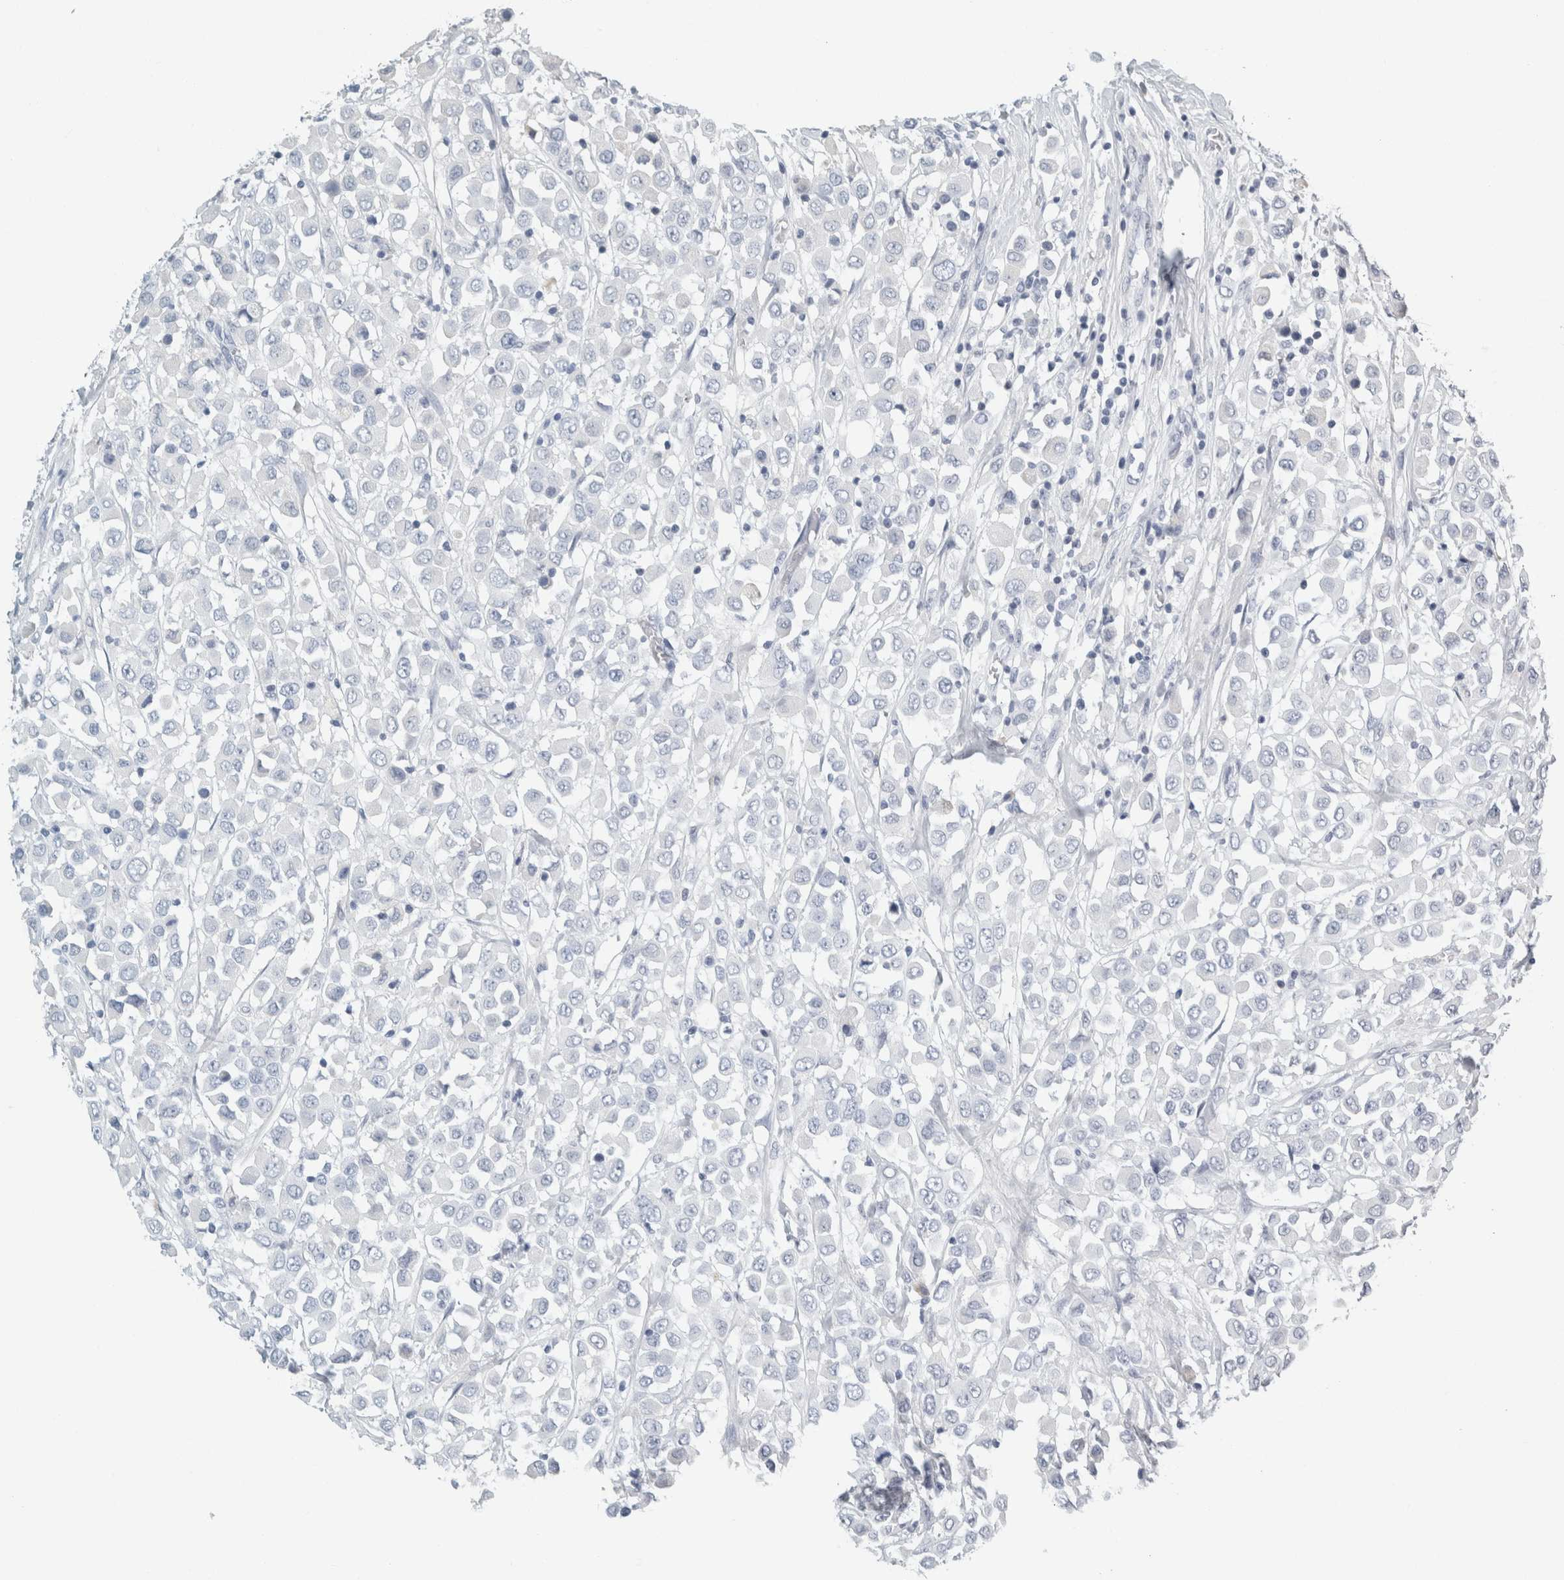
{"staining": {"intensity": "negative", "quantity": "none", "location": "none"}, "tissue": "breast cancer", "cell_type": "Tumor cells", "image_type": "cancer", "snomed": [{"axis": "morphology", "description": "Duct carcinoma"}, {"axis": "topography", "description": "Breast"}], "caption": "A high-resolution histopathology image shows immunohistochemistry staining of invasive ductal carcinoma (breast), which reveals no significant staining in tumor cells. The staining is performed using DAB (3,3'-diaminobenzidine) brown chromogen with nuclei counter-stained in using hematoxylin.", "gene": "TSPAN8", "patient": {"sex": "female", "age": 61}}